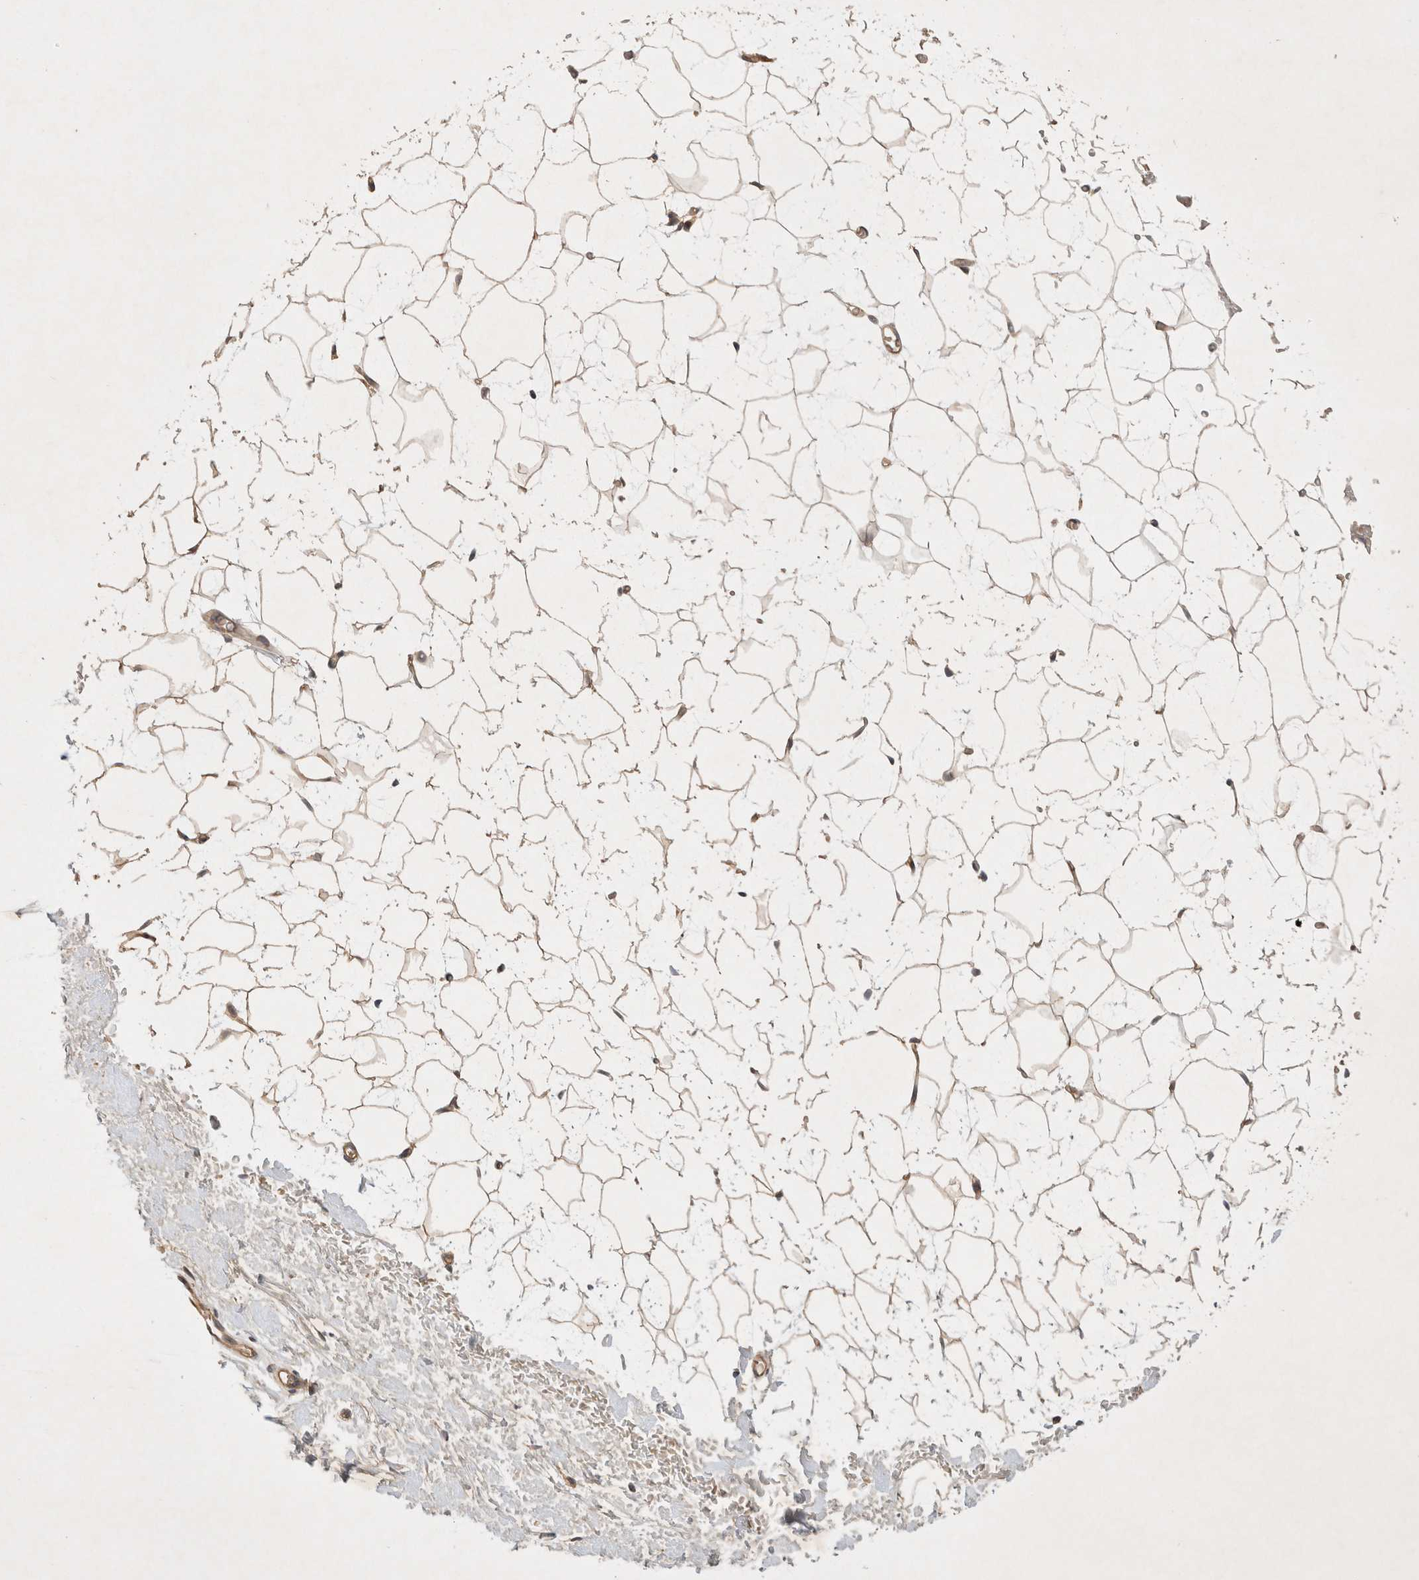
{"staining": {"intensity": "moderate", "quantity": "25%-75%", "location": "cytoplasmic/membranous"}, "tissue": "breast", "cell_type": "Adipocytes", "image_type": "normal", "snomed": [{"axis": "morphology", "description": "Normal tissue, NOS"}, {"axis": "topography", "description": "Breast"}], "caption": "The micrograph reveals a brown stain indicating the presence of a protein in the cytoplasmic/membranous of adipocytes in breast. The protein of interest is stained brown, and the nuclei are stained in blue (DAB IHC with brightfield microscopy, high magnification).", "gene": "YES1", "patient": {"sex": "female", "age": 23}}